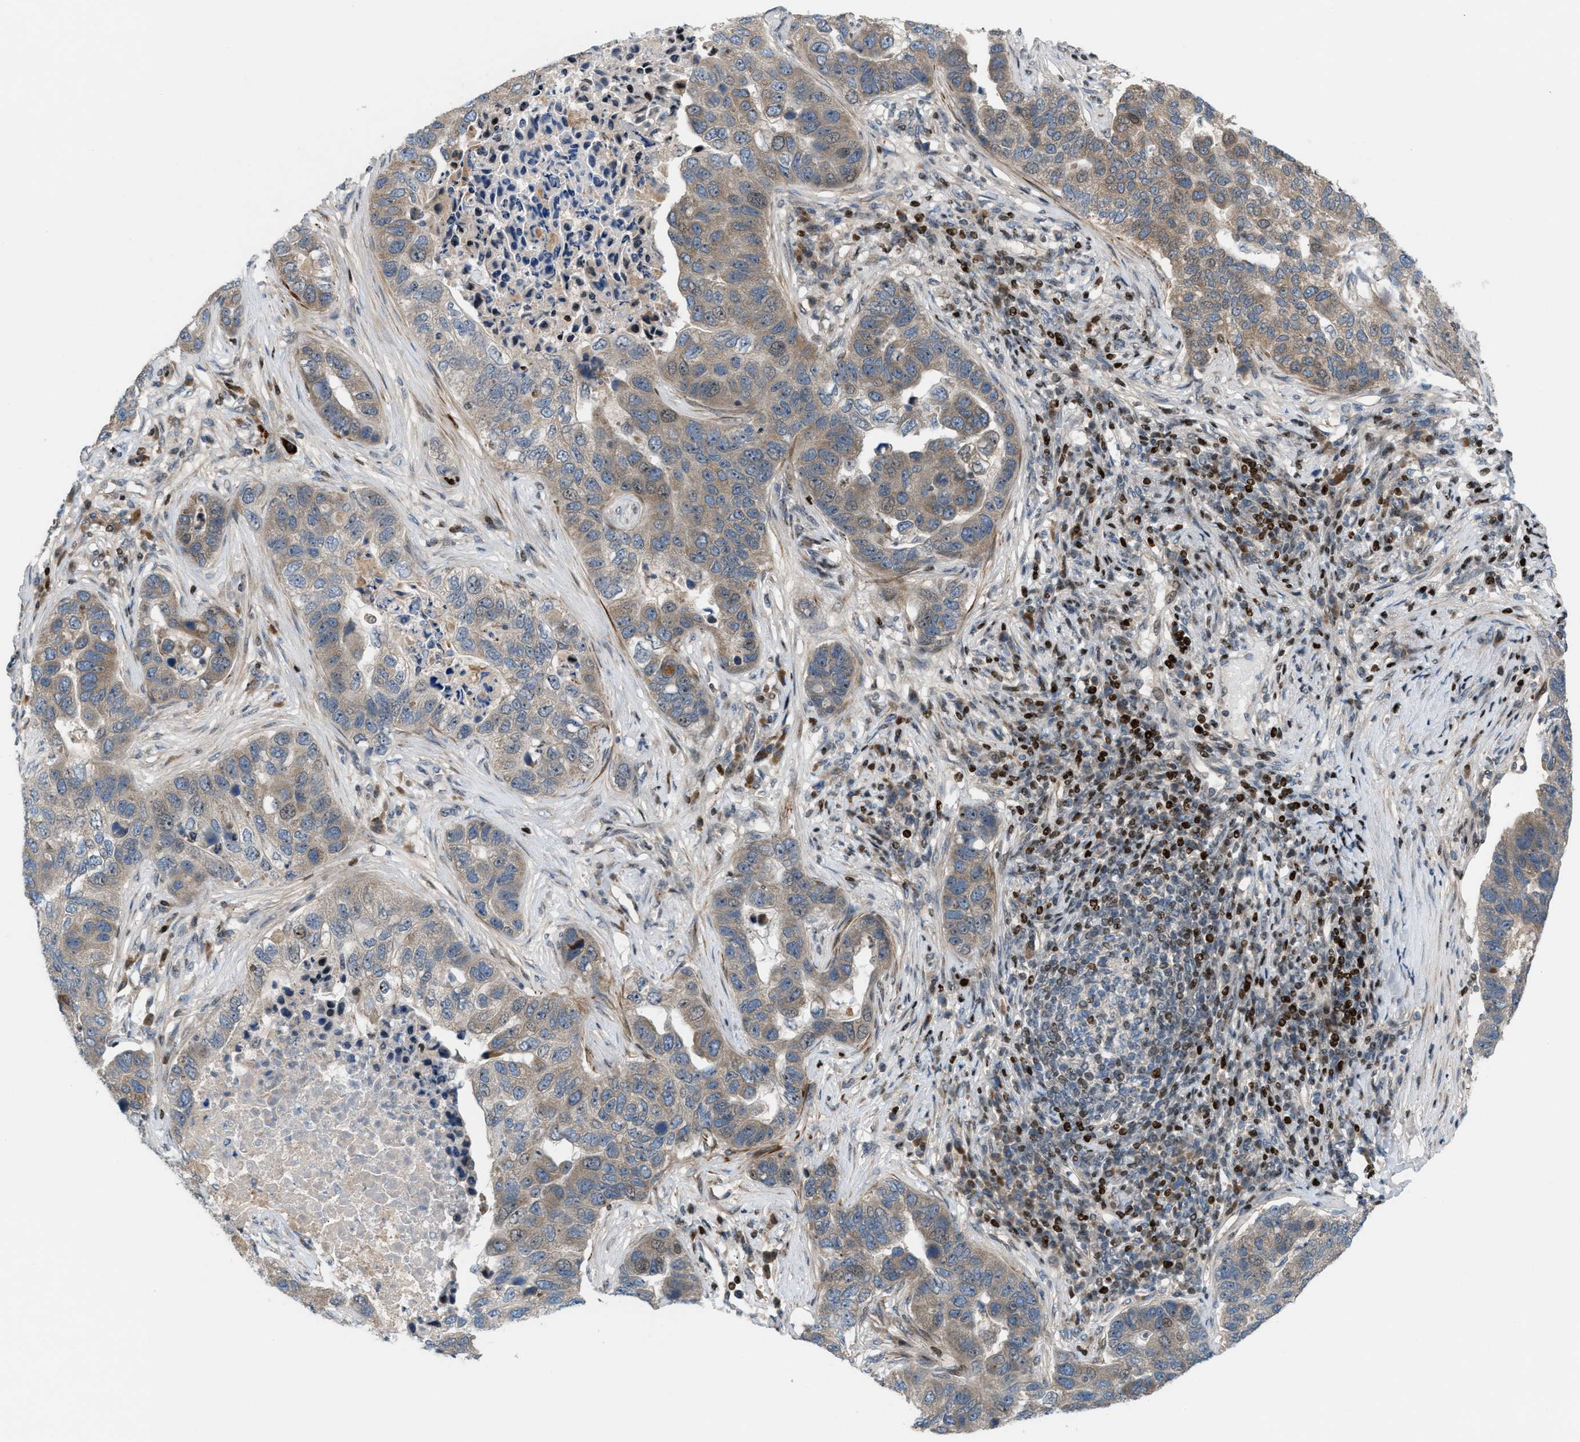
{"staining": {"intensity": "weak", "quantity": "<25%", "location": "cytoplasmic/membranous"}, "tissue": "pancreatic cancer", "cell_type": "Tumor cells", "image_type": "cancer", "snomed": [{"axis": "morphology", "description": "Adenocarcinoma, NOS"}, {"axis": "topography", "description": "Pancreas"}], "caption": "The photomicrograph demonstrates no significant staining in tumor cells of pancreatic adenocarcinoma.", "gene": "ZNF276", "patient": {"sex": "female", "age": 61}}